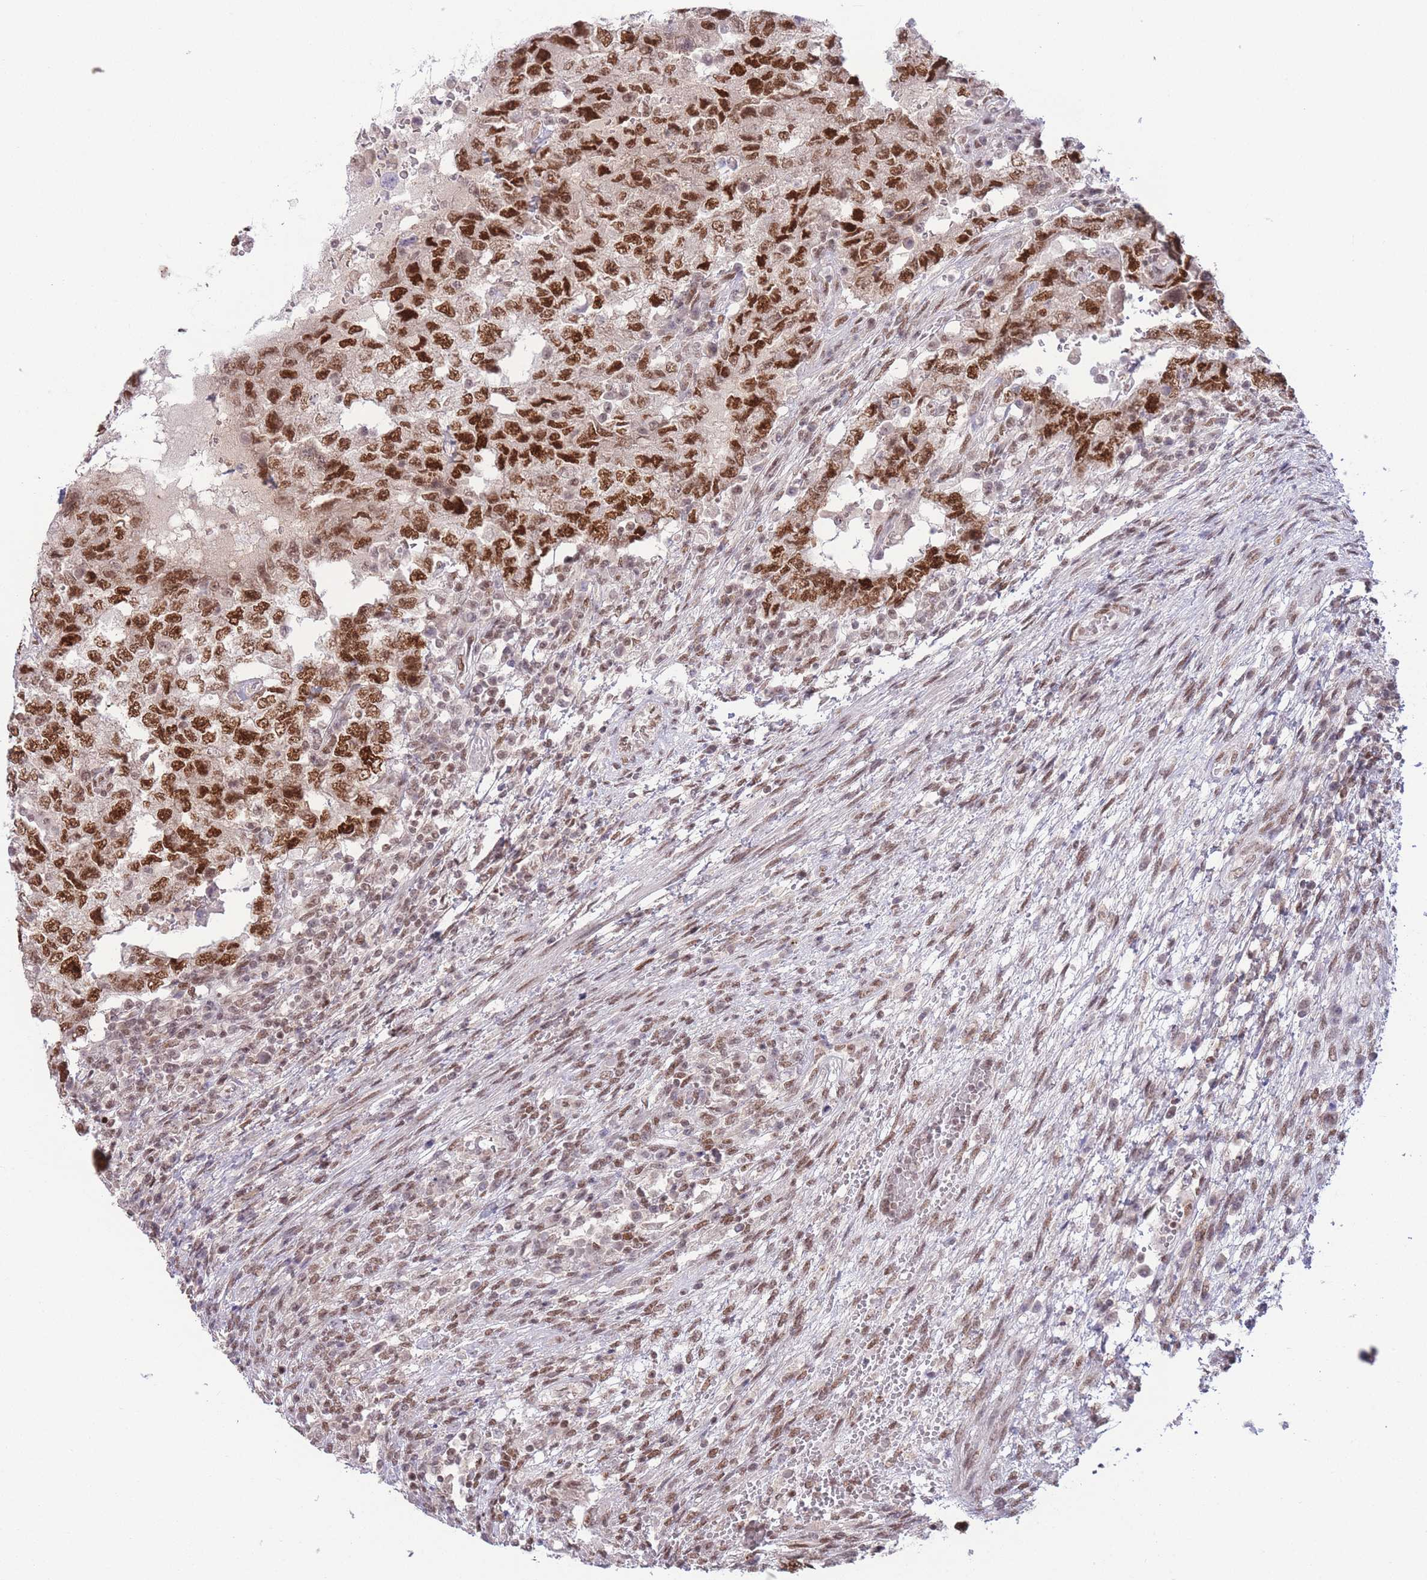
{"staining": {"intensity": "strong", "quantity": ">75%", "location": "nuclear"}, "tissue": "testis cancer", "cell_type": "Tumor cells", "image_type": "cancer", "snomed": [{"axis": "morphology", "description": "Carcinoma, Embryonal, NOS"}, {"axis": "topography", "description": "Testis"}], "caption": "Testis cancer tissue displays strong nuclear staining in approximately >75% of tumor cells, visualized by immunohistochemistry.", "gene": "CARD8", "patient": {"sex": "male", "age": 26}}